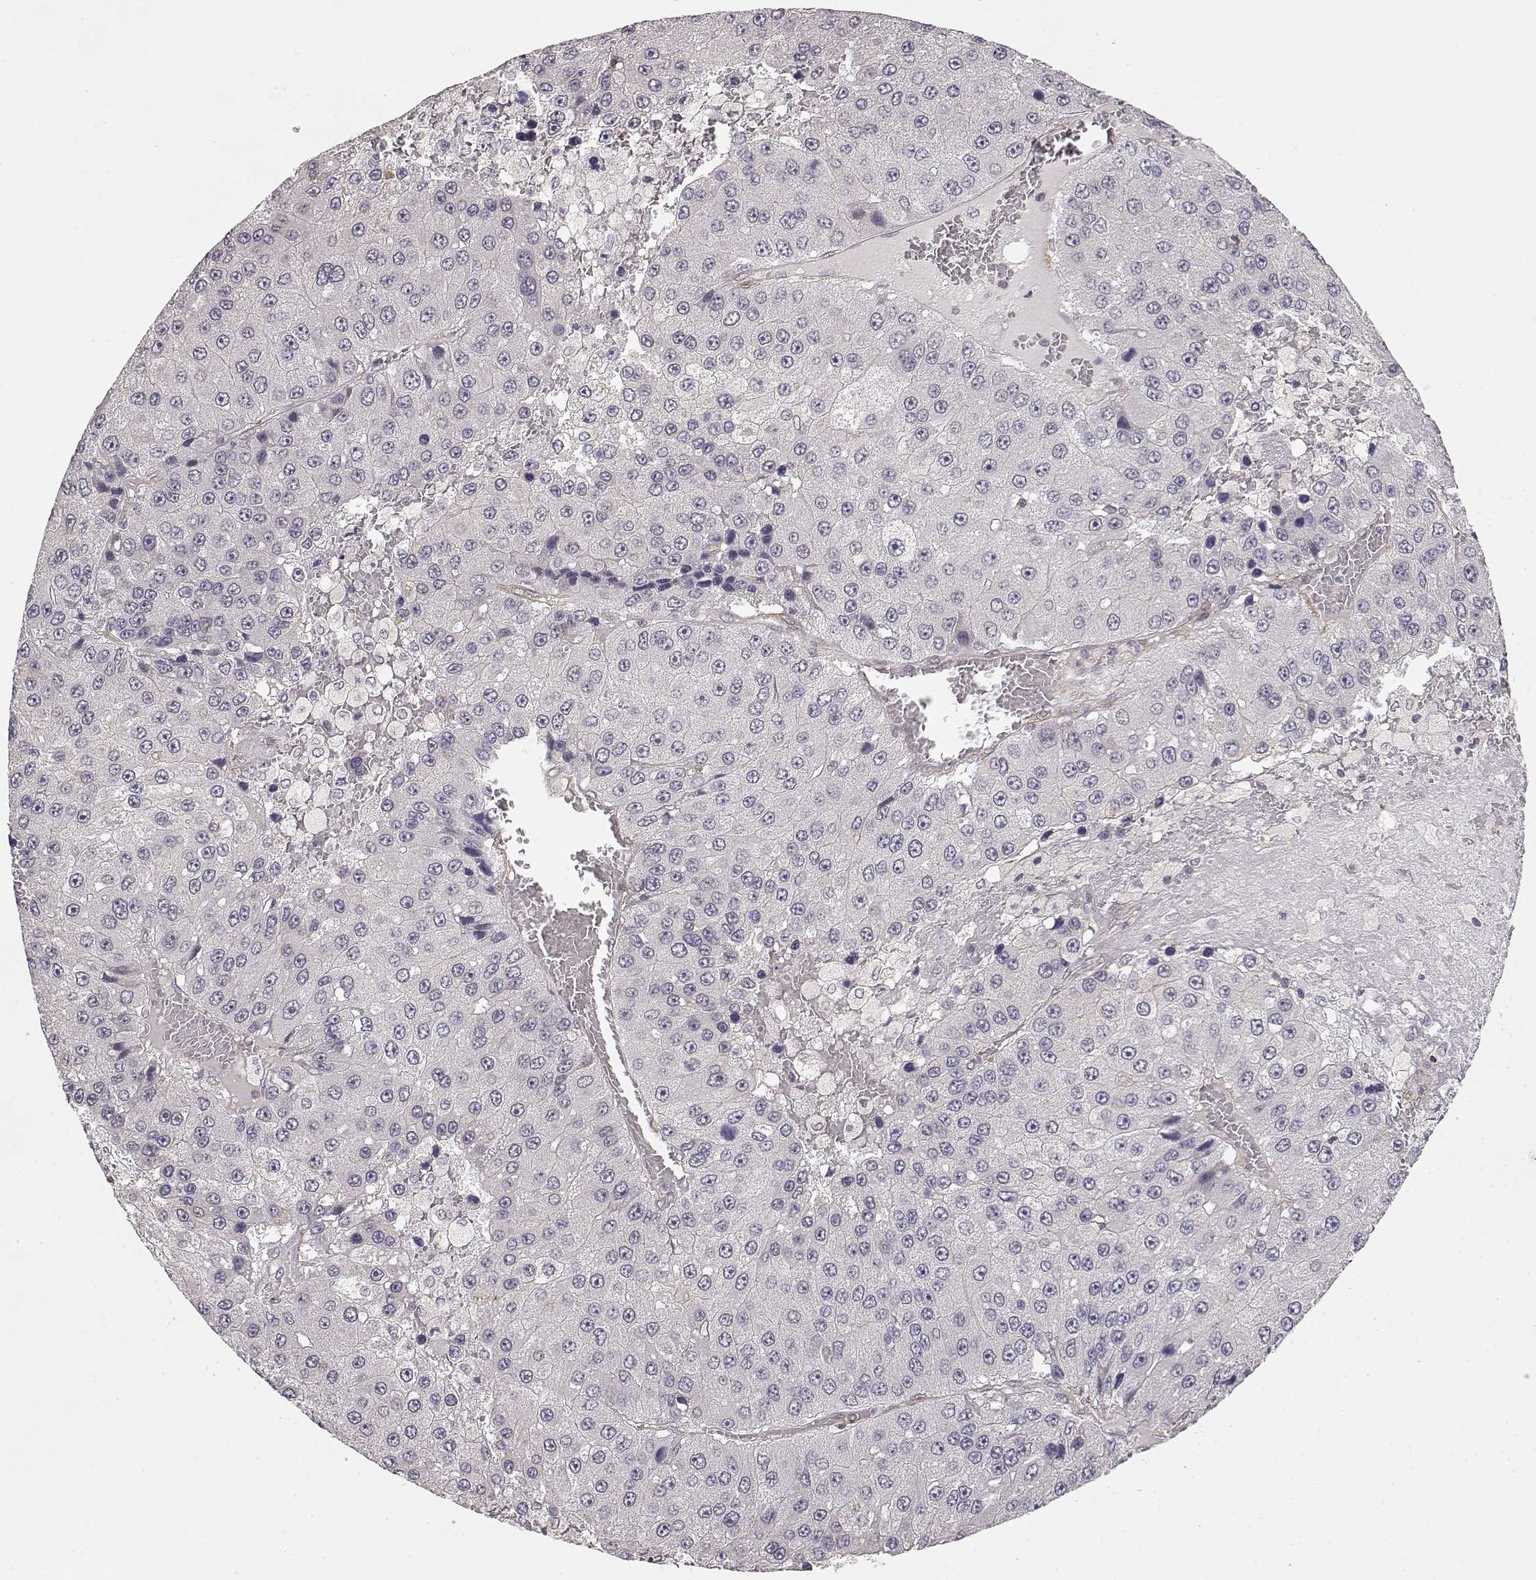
{"staining": {"intensity": "negative", "quantity": "none", "location": "none"}, "tissue": "liver cancer", "cell_type": "Tumor cells", "image_type": "cancer", "snomed": [{"axis": "morphology", "description": "Carcinoma, Hepatocellular, NOS"}, {"axis": "topography", "description": "Liver"}], "caption": "Hepatocellular carcinoma (liver) was stained to show a protein in brown. There is no significant staining in tumor cells.", "gene": "IFITM1", "patient": {"sex": "female", "age": 73}}